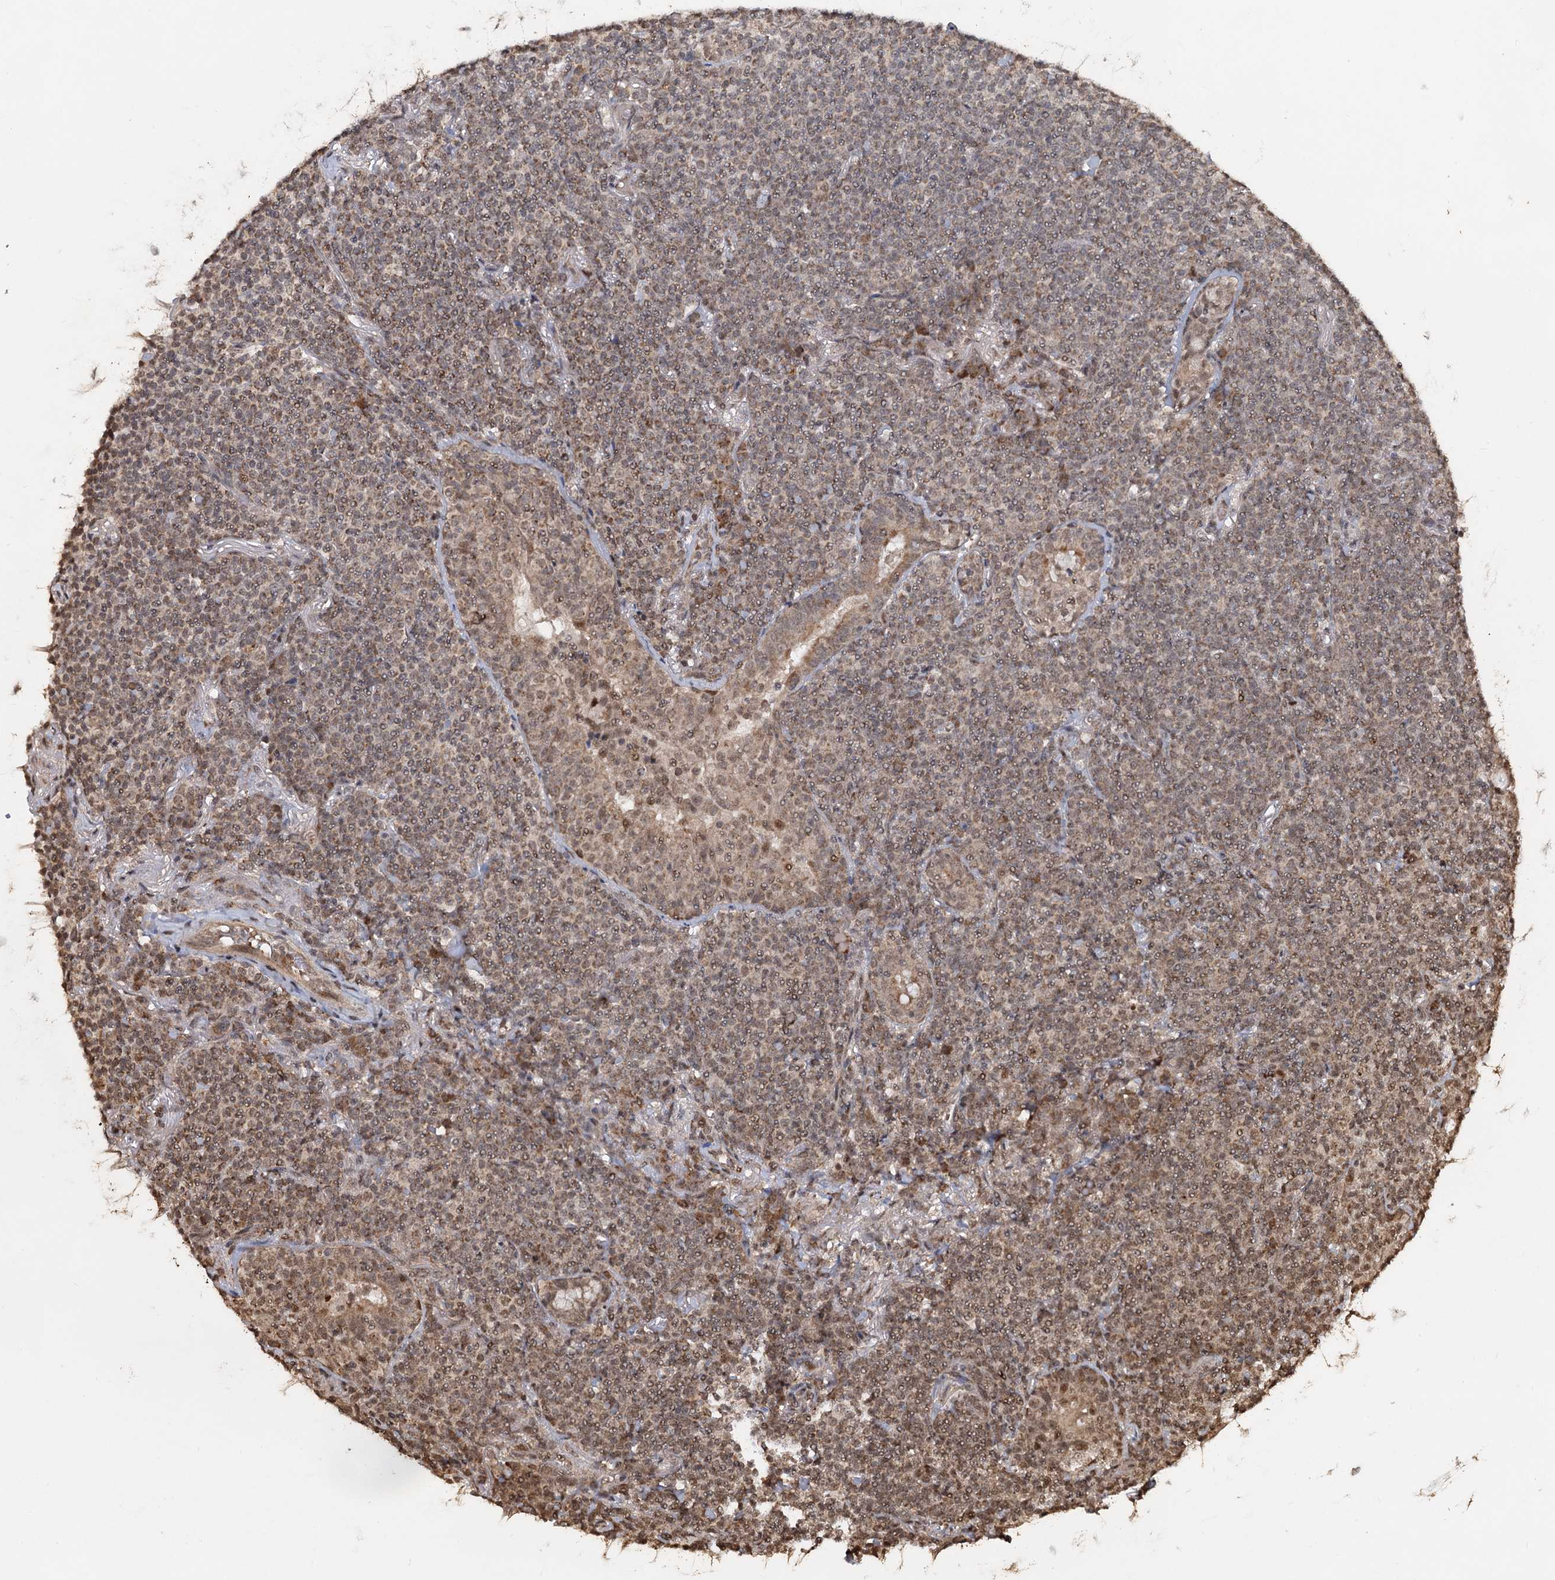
{"staining": {"intensity": "moderate", "quantity": "<25%", "location": "cytoplasmic/membranous,nuclear"}, "tissue": "lymphoma", "cell_type": "Tumor cells", "image_type": "cancer", "snomed": [{"axis": "morphology", "description": "Malignant lymphoma, non-Hodgkin's type, Low grade"}, {"axis": "topography", "description": "Lung"}], "caption": "IHC of human low-grade malignant lymphoma, non-Hodgkin's type demonstrates low levels of moderate cytoplasmic/membranous and nuclear expression in approximately <25% of tumor cells.", "gene": "REP15", "patient": {"sex": "female", "age": 71}}